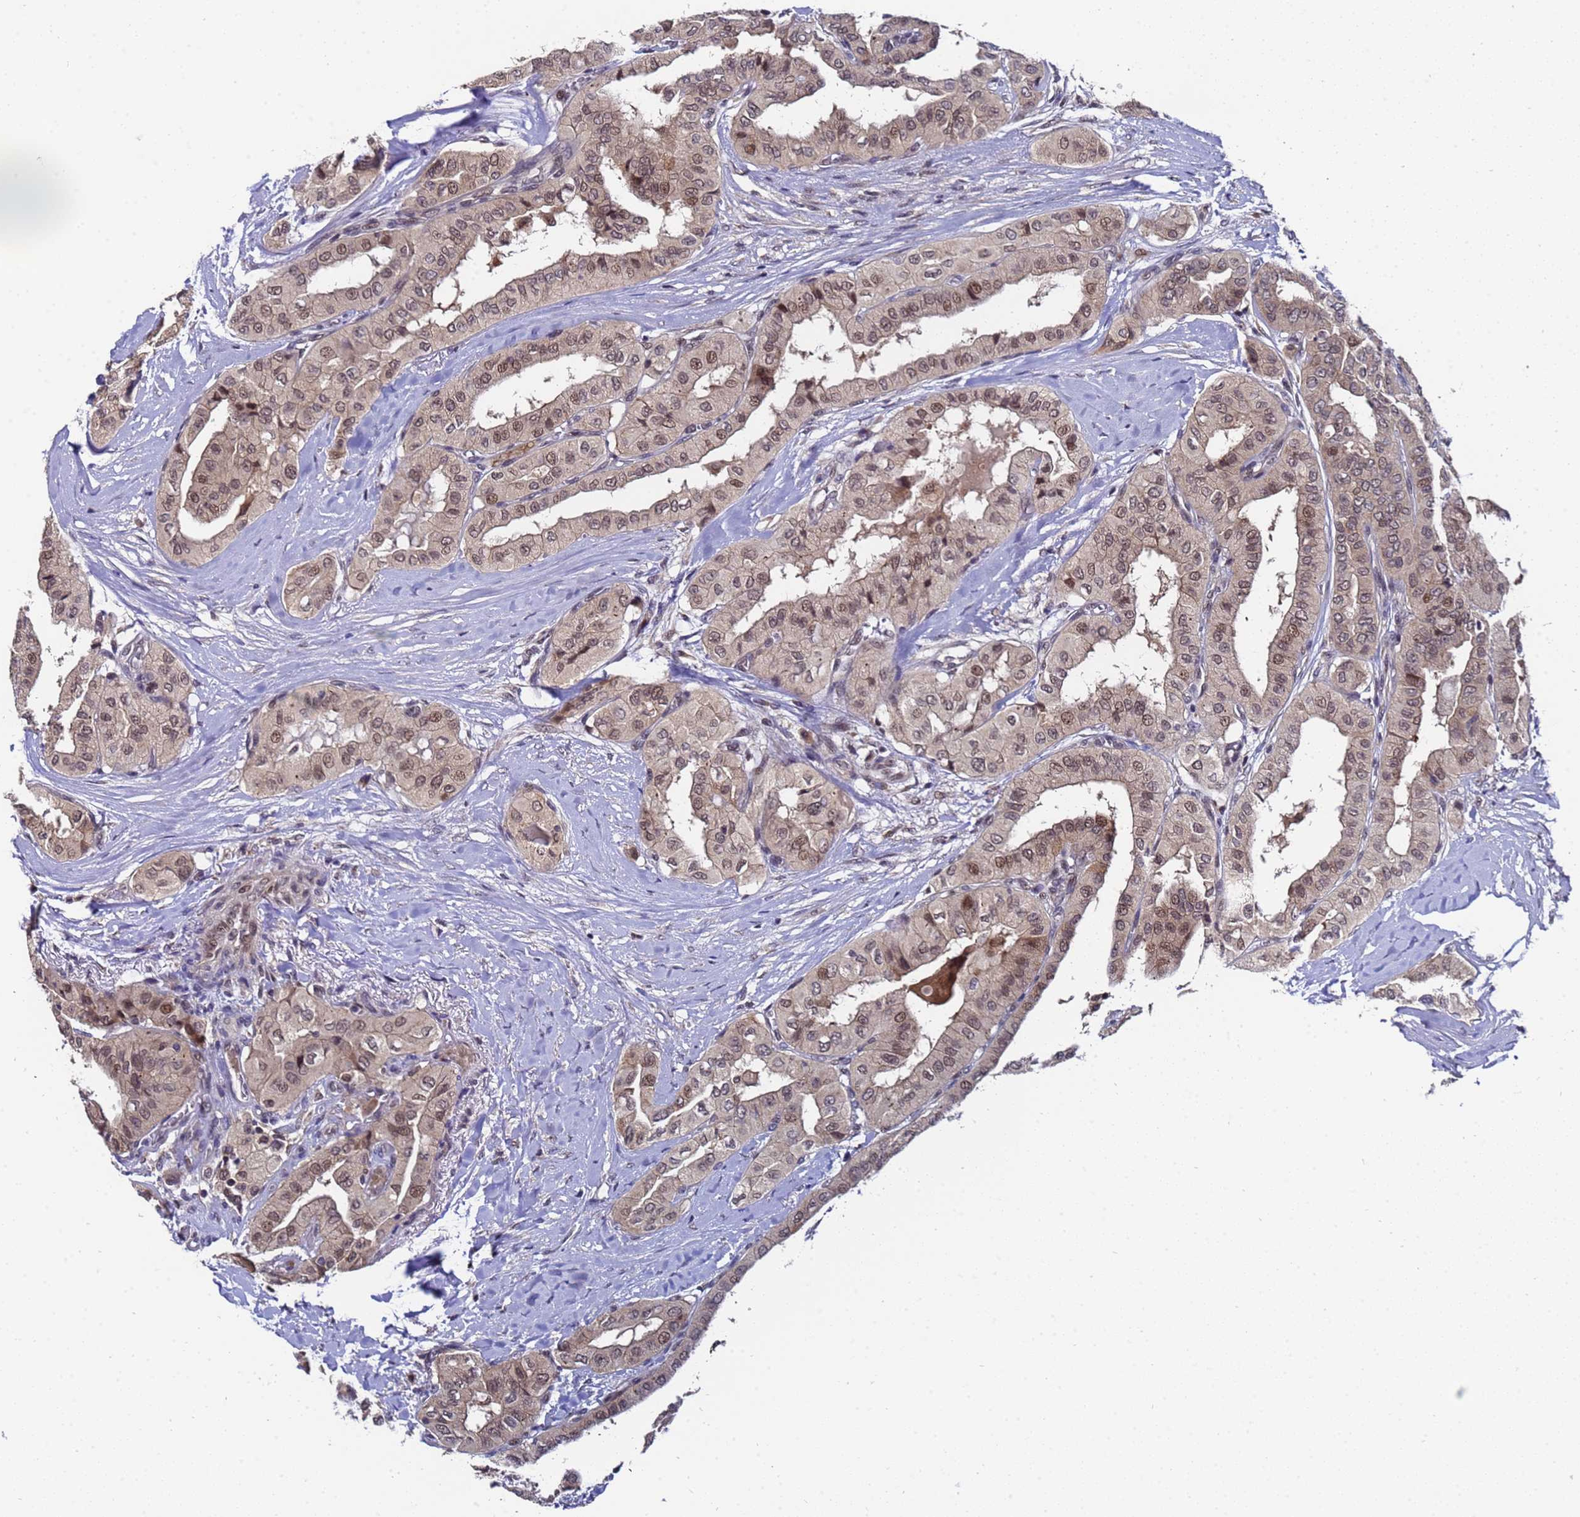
{"staining": {"intensity": "moderate", "quantity": ">75%", "location": "cytoplasmic/membranous,nuclear"}, "tissue": "thyroid cancer", "cell_type": "Tumor cells", "image_type": "cancer", "snomed": [{"axis": "morphology", "description": "Papillary adenocarcinoma, NOS"}, {"axis": "topography", "description": "Thyroid gland"}], "caption": "The micrograph shows immunohistochemical staining of papillary adenocarcinoma (thyroid). There is moderate cytoplasmic/membranous and nuclear positivity is appreciated in about >75% of tumor cells. The protein of interest is stained brown, and the nuclei are stained in blue (DAB (3,3'-diaminobenzidine) IHC with brightfield microscopy, high magnification).", "gene": "ANAPC13", "patient": {"sex": "female", "age": 59}}